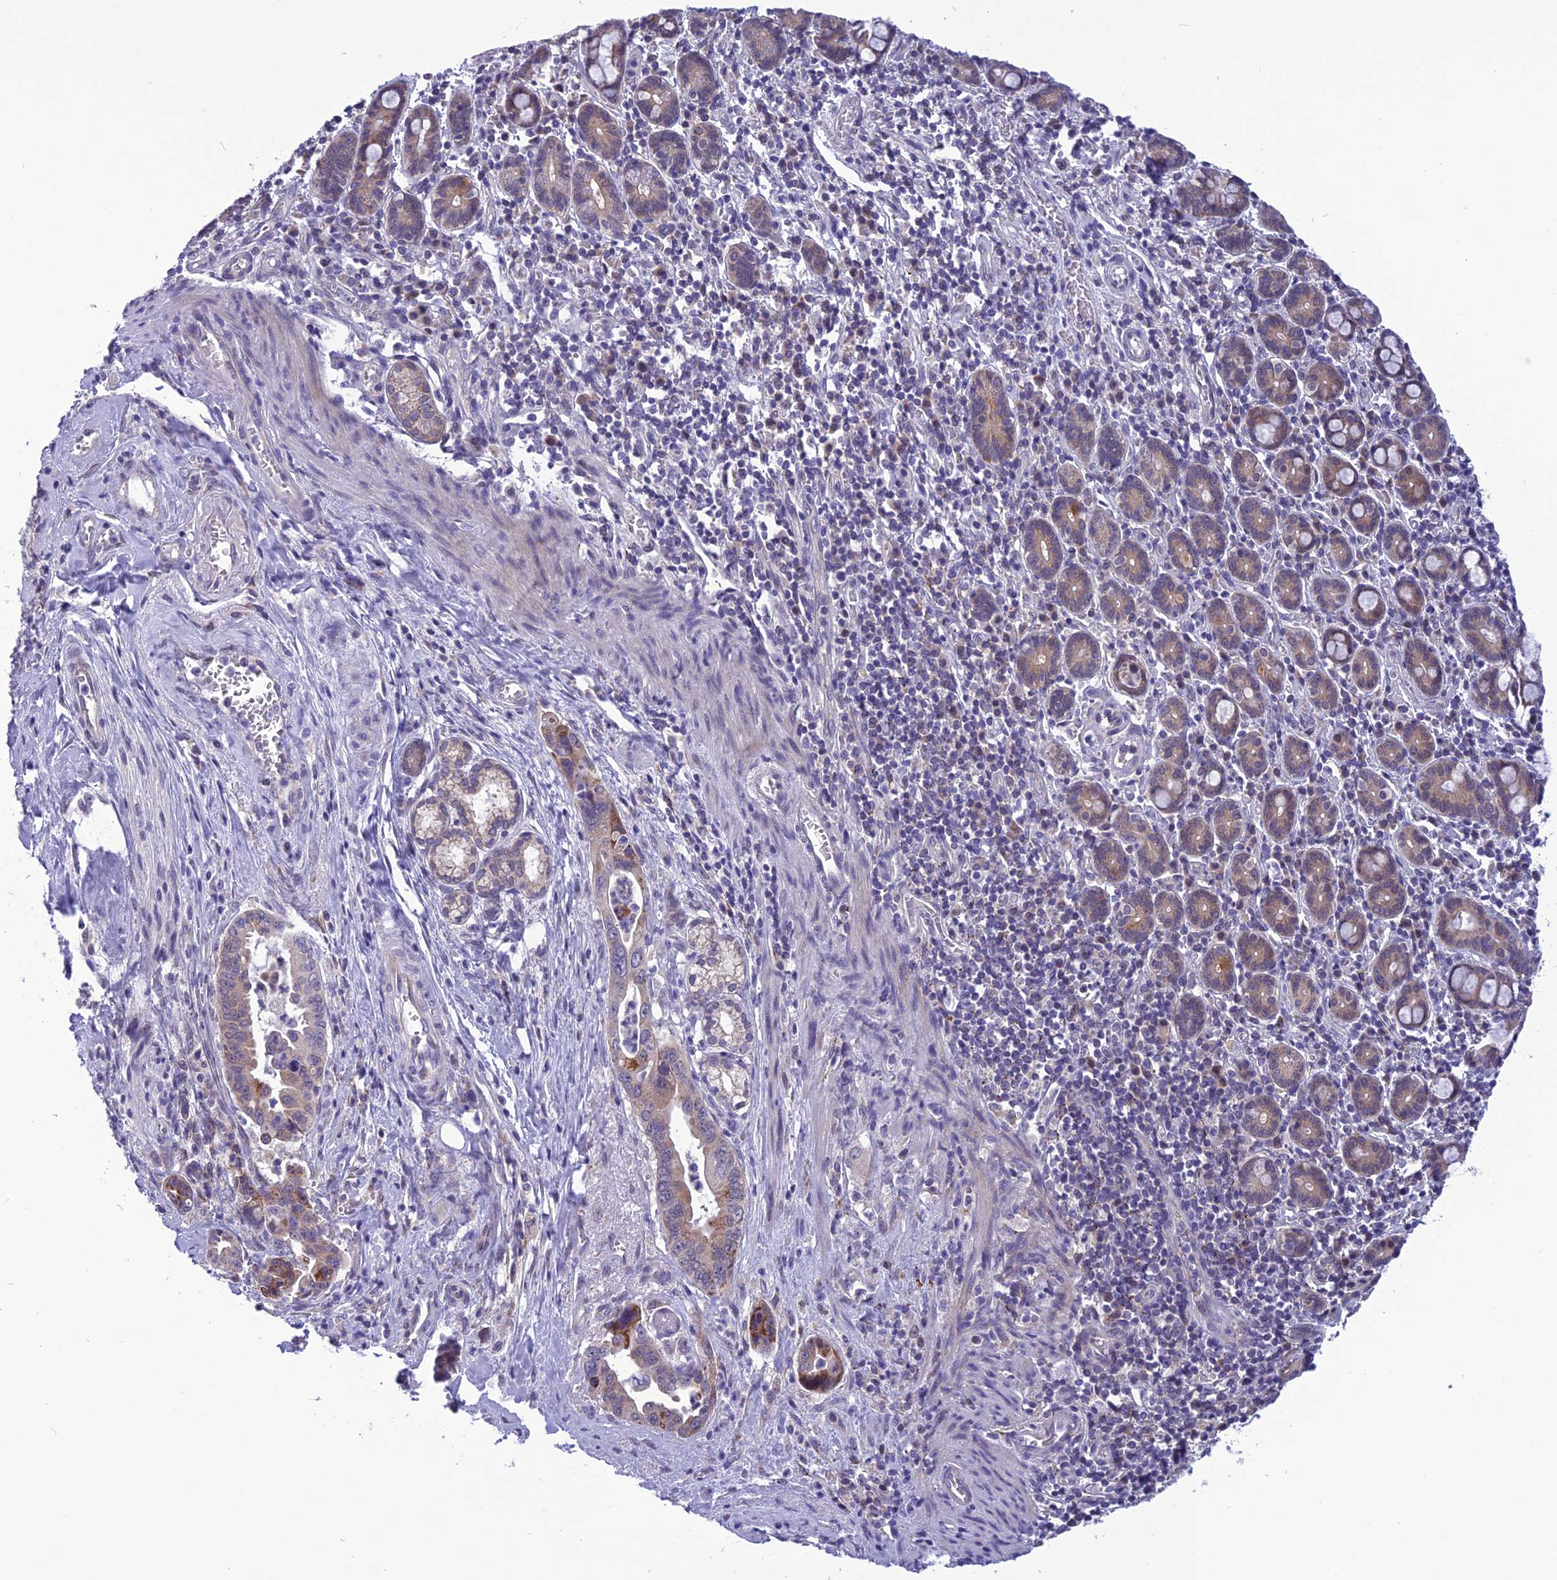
{"staining": {"intensity": "moderate", "quantity": "<25%", "location": "cytoplasmic/membranous"}, "tissue": "pancreatic cancer", "cell_type": "Tumor cells", "image_type": "cancer", "snomed": [{"axis": "morphology", "description": "Adenocarcinoma, NOS"}, {"axis": "topography", "description": "Pancreas"}], "caption": "Protein staining of pancreatic cancer tissue reveals moderate cytoplasmic/membranous expression in approximately <25% of tumor cells.", "gene": "PSMF1", "patient": {"sex": "male", "age": 70}}